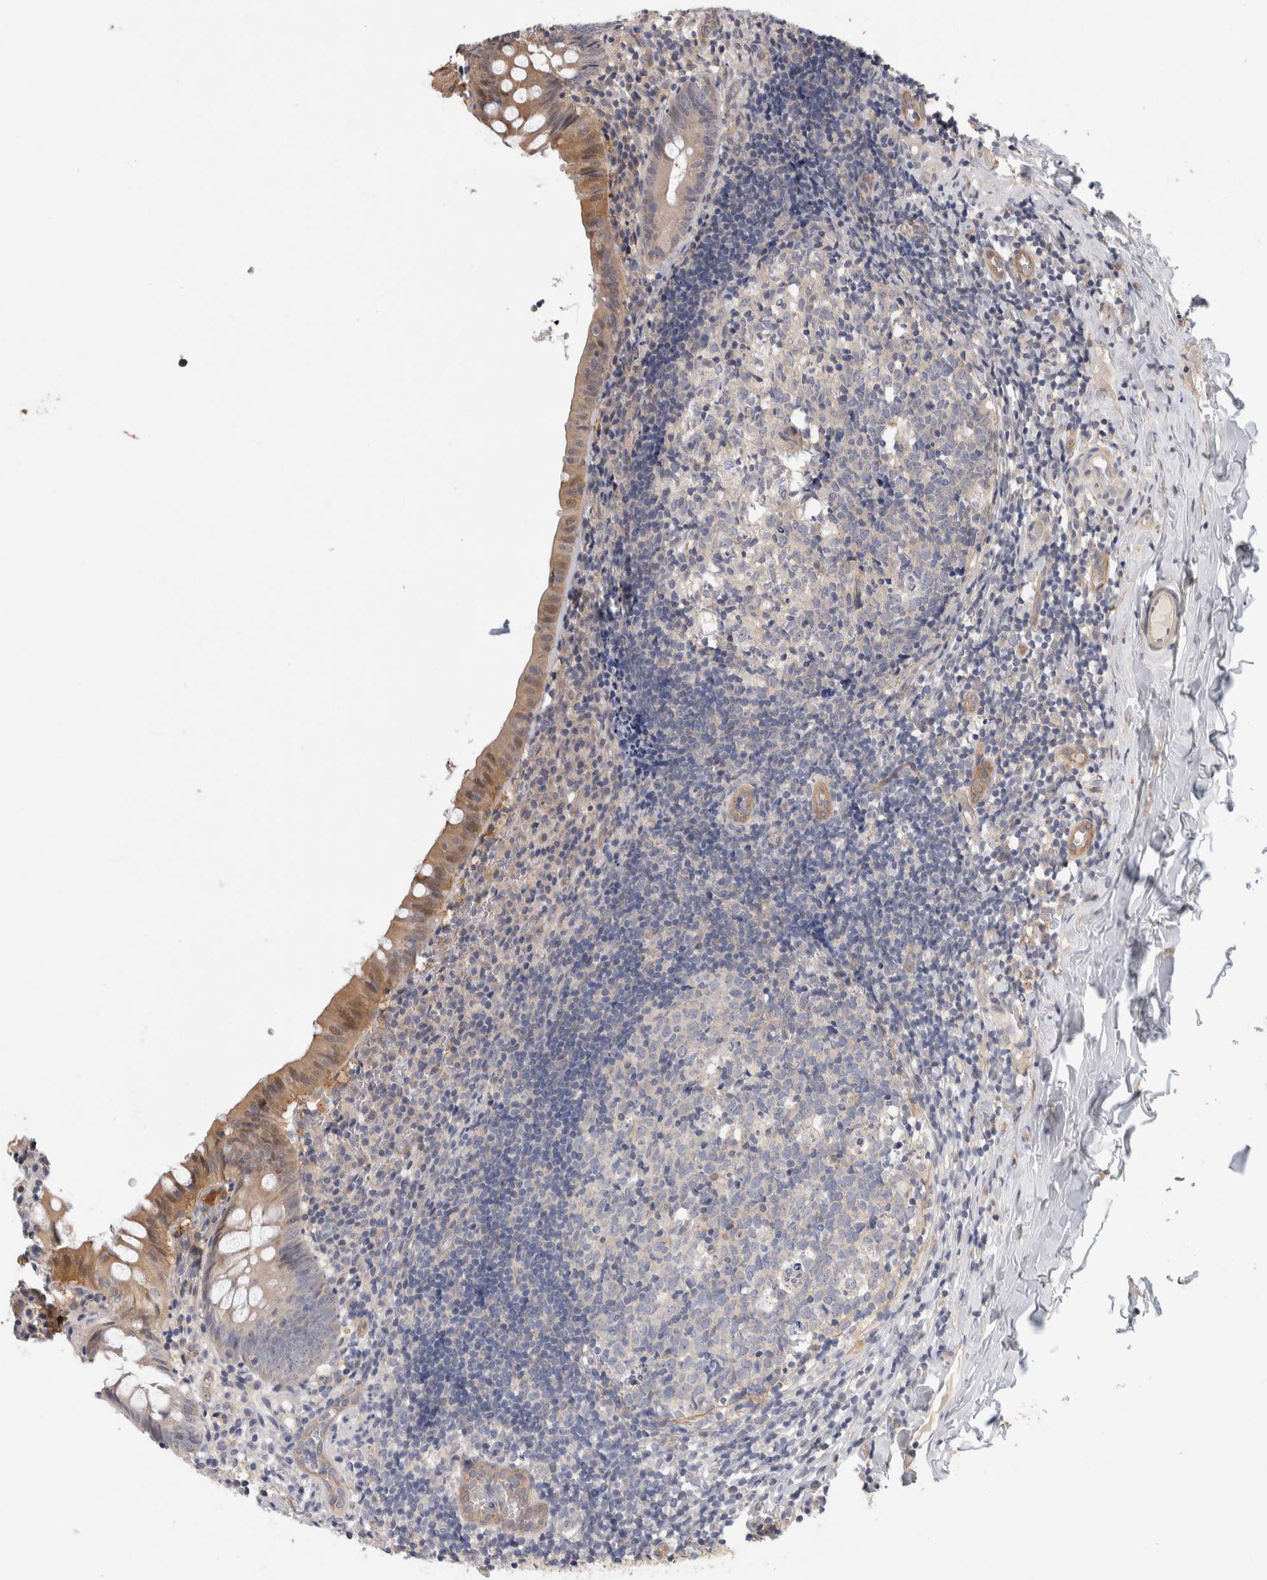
{"staining": {"intensity": "moderate", "quantity": "<25%", "location": "cytoplasmic/membranous"}, "tissue": "appendix", "cell_type": "Glandular cells", "image_type": "normal", "snomed": [{"axis": "morphology", "description": "Normal tissue, NOS"}, {"axis": "topography", "description": "Appendix"}], "caption": "Immunohistochemical staining of normal human appendix exhibits moderate cytoplasmic/membranous protein staining in about <25% of glandular cells.", "gene": "PGM1", "patient": {"sex": "male", "age": 8}}